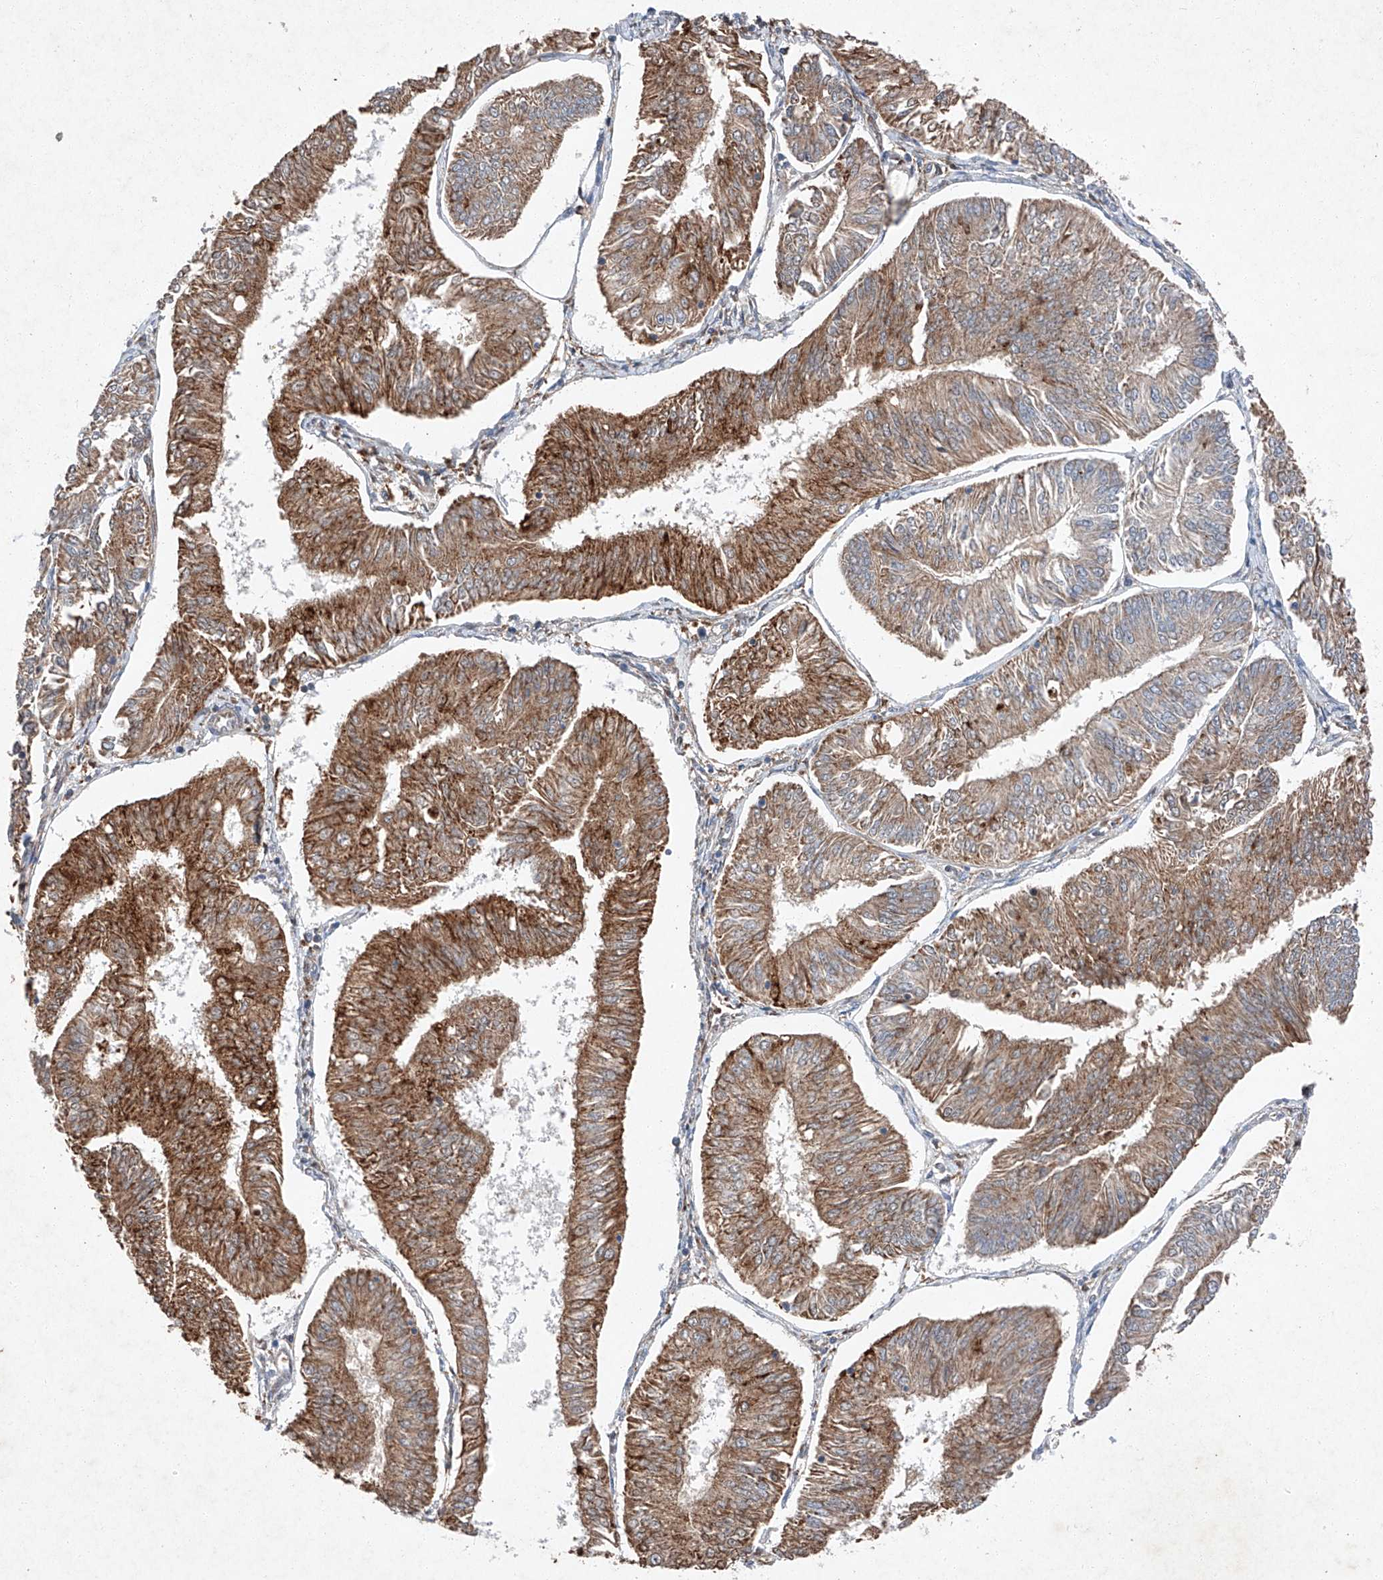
{"staining": {"intensity": "strong", "quantity": "25%-75%", "location": "cytoplasmic/membranous"}, "tissue": "endometrial cancer", "cell_type": "Tumor cells", "image_type": "cancer", "snomed": [{"axis": "morphology", "description": "Adenocarcinoma, NOS"}, {"axis": "topography", "description": "Endometrium"}], "caption": "DAB immunohistochemical staining of human adenocarcinoma (endometrial) demonstrates strong cytoplasmic/membranous protein positivity in approximately 25%-75% of tumor cells.", "gene": "RUSC1", "patient": {"sex": "female", "age": 58}}